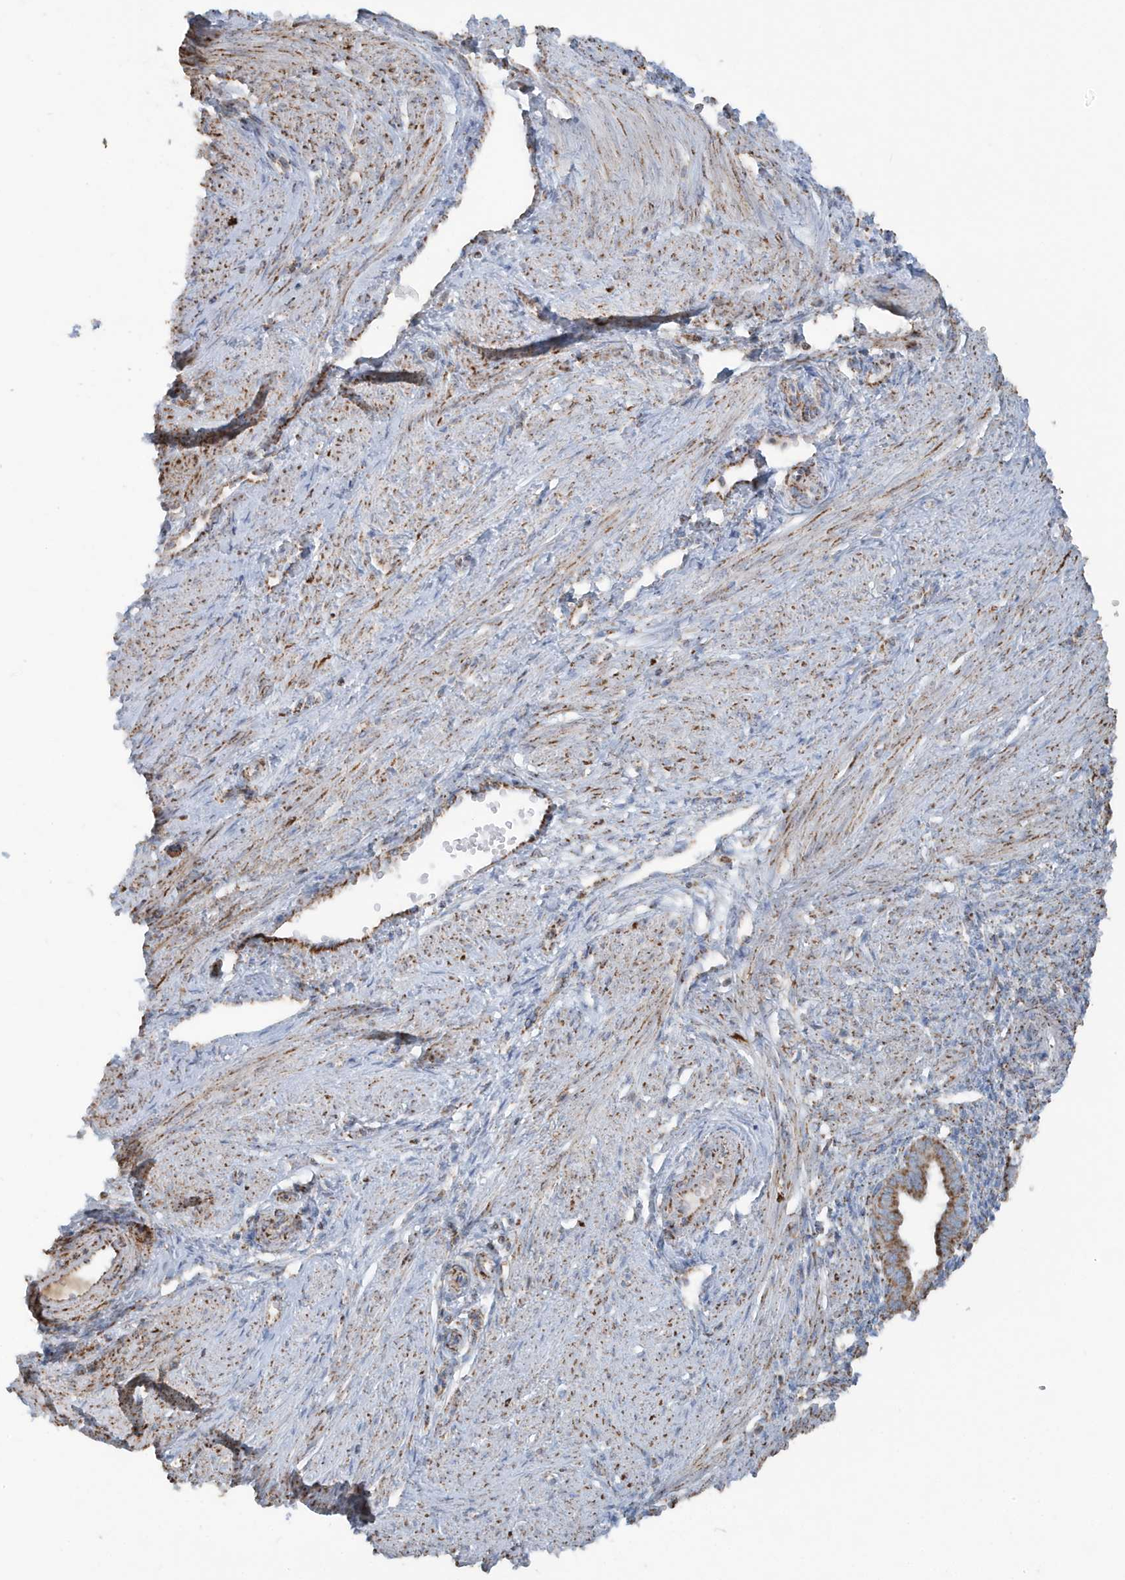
{"staining": {"intensity": "moderate", "quantity": "<25%", "location": "cytoplasmic/membranous"}, "tissue": "endometrium", "cell_type": "Cells in endometrial stroma", "image_type": "normal", "snomed": [{"axis": "morphology", "description": "Normal tissue, NOS"}, {"axis": "topography", "description": "Endometrium"}], "caption": "Protein analysis of unremarkable endometrium exhibits moderate cytoplasmic/membranous staining in about <25% of cells in endometrial stroma.", "gene": "RAB11FIP3", "patient": {"sex": "female", "age": 33}}